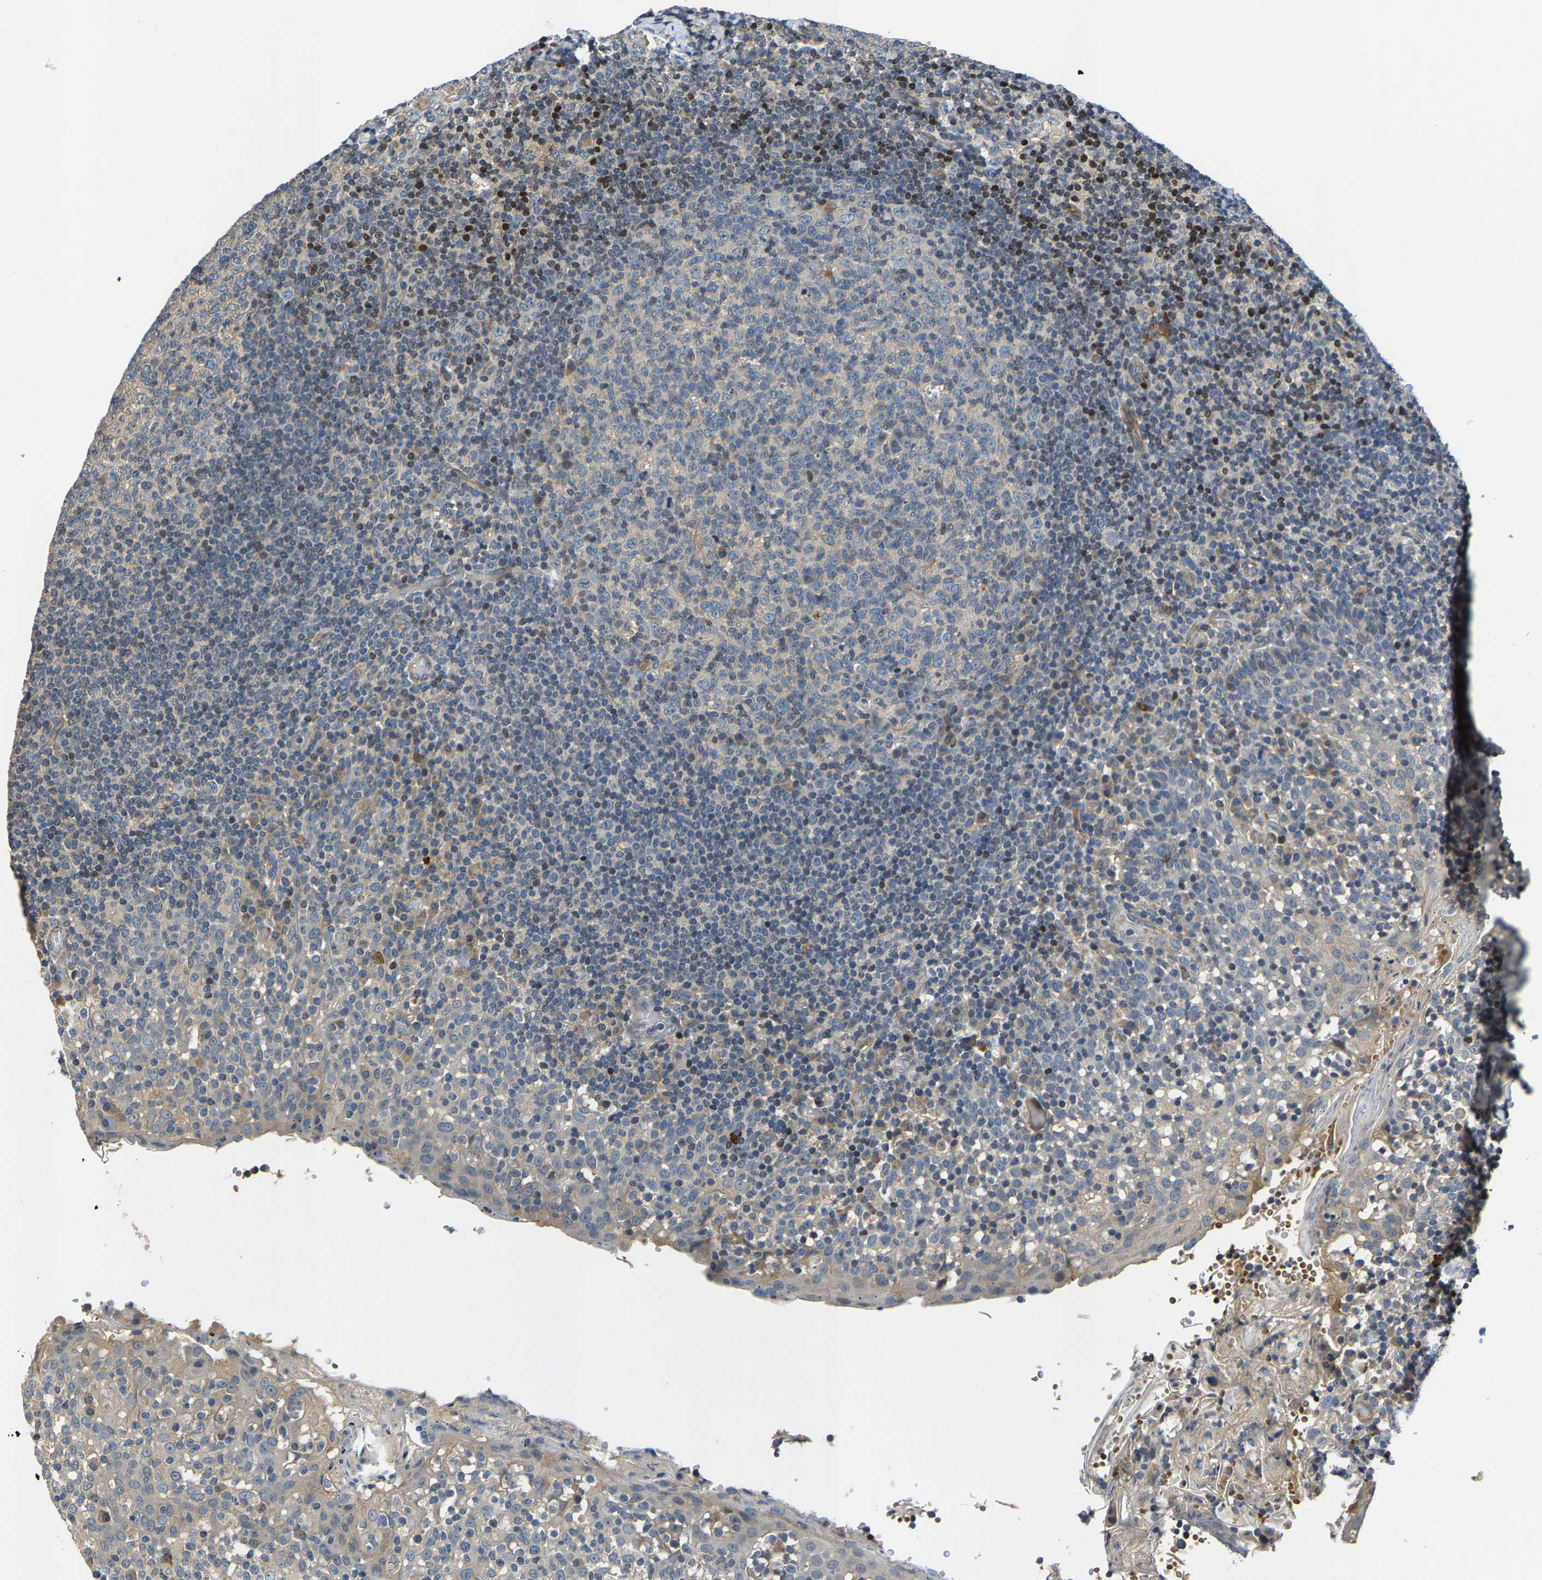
{"staining": {"intensity": "negative", "quantity": "none", "location": "none"}, "tissue": "tonsil", "cell_type": "Germinal center cells", "image_type": "normal", "snomed": [{"axis": "morphology", "description": "Normal tissue, NOS"}, {"axis": "topography", "description": "Tonsil"}], "caption": "Immunohistochemistry image of unremarkable human tonsil stained for a protein (brown), which reveals no staining in germinal center cells. (DAB (3,3'-diaminobenzidine) IHC visualized using brightfield microscopy, high magnification).", "gene": "AGBL3", "patient": {"sex": "female", "age": 19}}